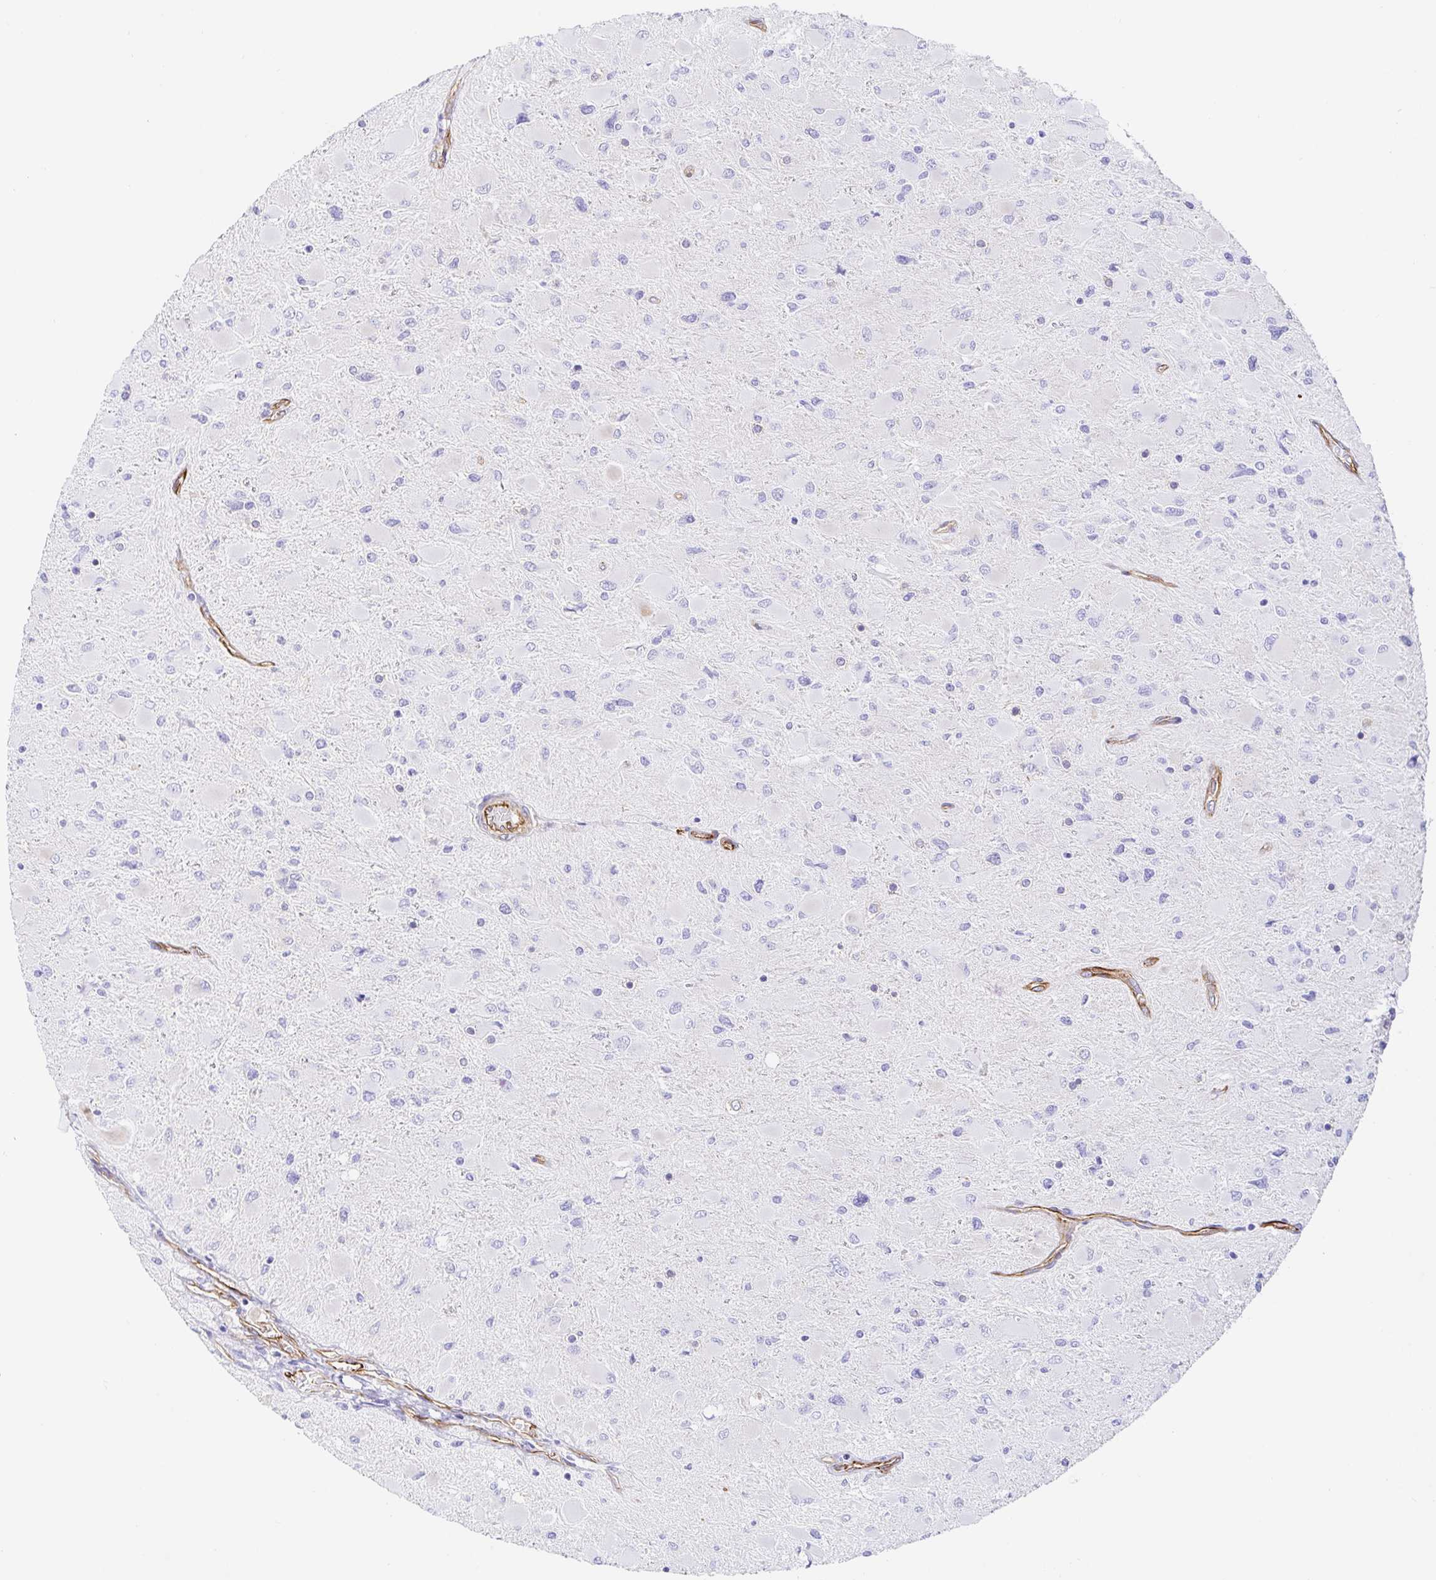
{"staining": {"intensity": "negative", "quantity": "none", "location": "none"}, "tissue": "glioma", "cell_type": "Tumor cells", "image_type": "cancer", "snomed": [{"axis": "morphology", "description": "Glioma, malignant, High grade"}, {"axis": "topography", "description": "Cerebral cortex"}], "caption": "Tumor cells show no significant protein expression in glioma.", "gene": "DOCK1", "patient": {"sex": "female", "age": 36}}